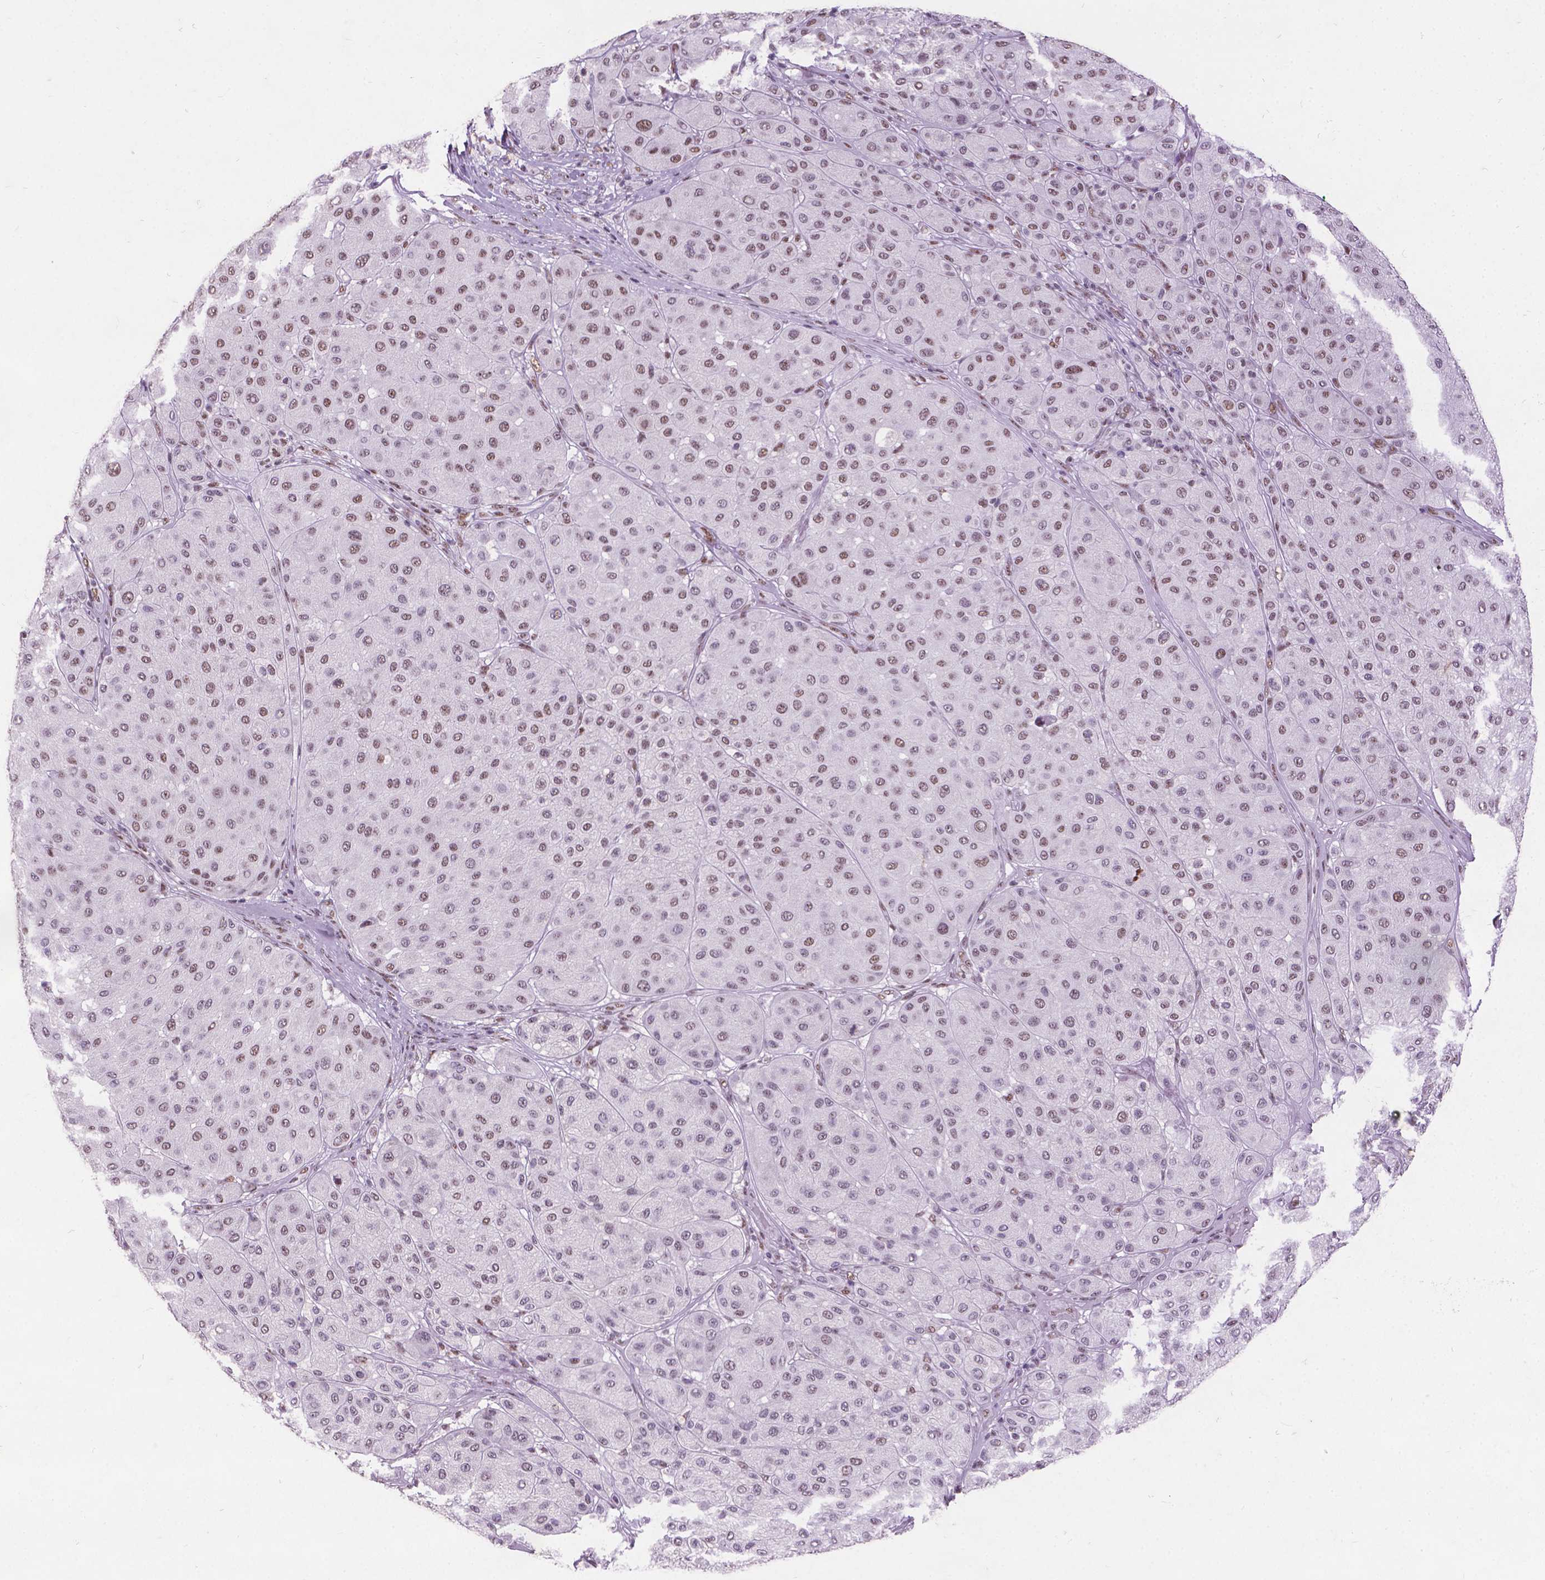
{"staining": {"intensity": "weak", "quantity": "25%-75%", "location": "nuclear"}, "tissue": "melanoma", "cell_type": "Tumor cells", "image_type": "cancer", "snomed": [{"axis": "morphology", "description": "Malignant melanoma, Metastatic site"}, {"axis": "topography", "description": "Smooth muscle"}], "caption": "Protein expression analysis of malignant melanoma (metastatic site) reveals weak nuclear staining in approximately 25%-75% of tumor cells. (DAB (3,3'-diaminobenzidine) IHC, brown staining for protein, blue staining for nuclei).", "gene": "COIL", "patient": {"sex": "male", "age": 41}}